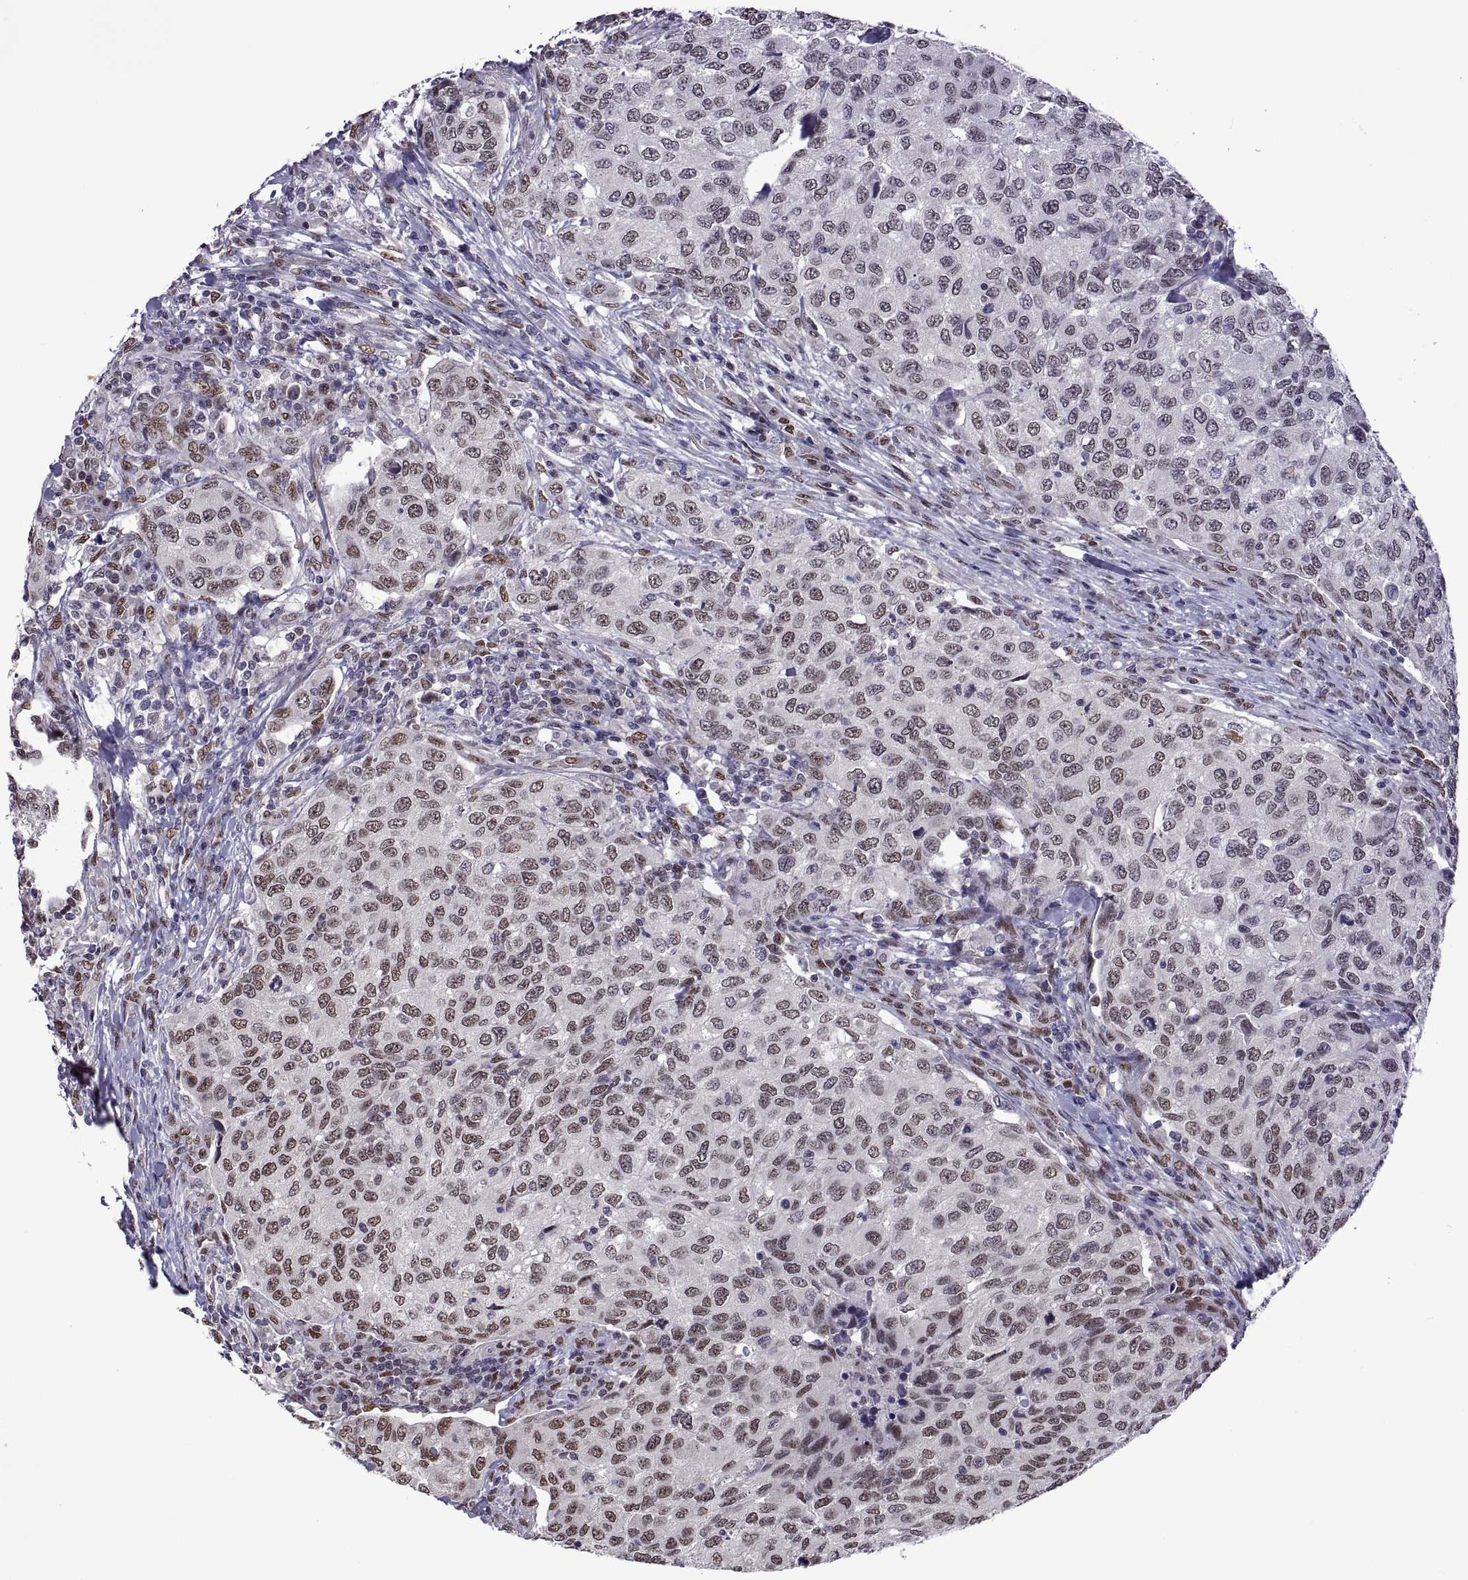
{"staining": {"intensity": "weak", "quantity": ">75%", "location": "nuclear"}, "tissue": "urothelial cancer", "cell_type": "Tumor cells", "image_type": "cancer", "snomed": [{"axis": "morphology", "description": "Urothelial carcinoma, High grade"}, {"axis": "topography", "description": "Urinary bladder"}], "caption": "Urothelial carcinoma (high-grade) stained with immunohistochemistry (IHC) exhibits weak nuclear positivity in approximately >75% of tumor cells.", "gene": "NR4A1", "patient": {"sex": "female", "age": 78}}